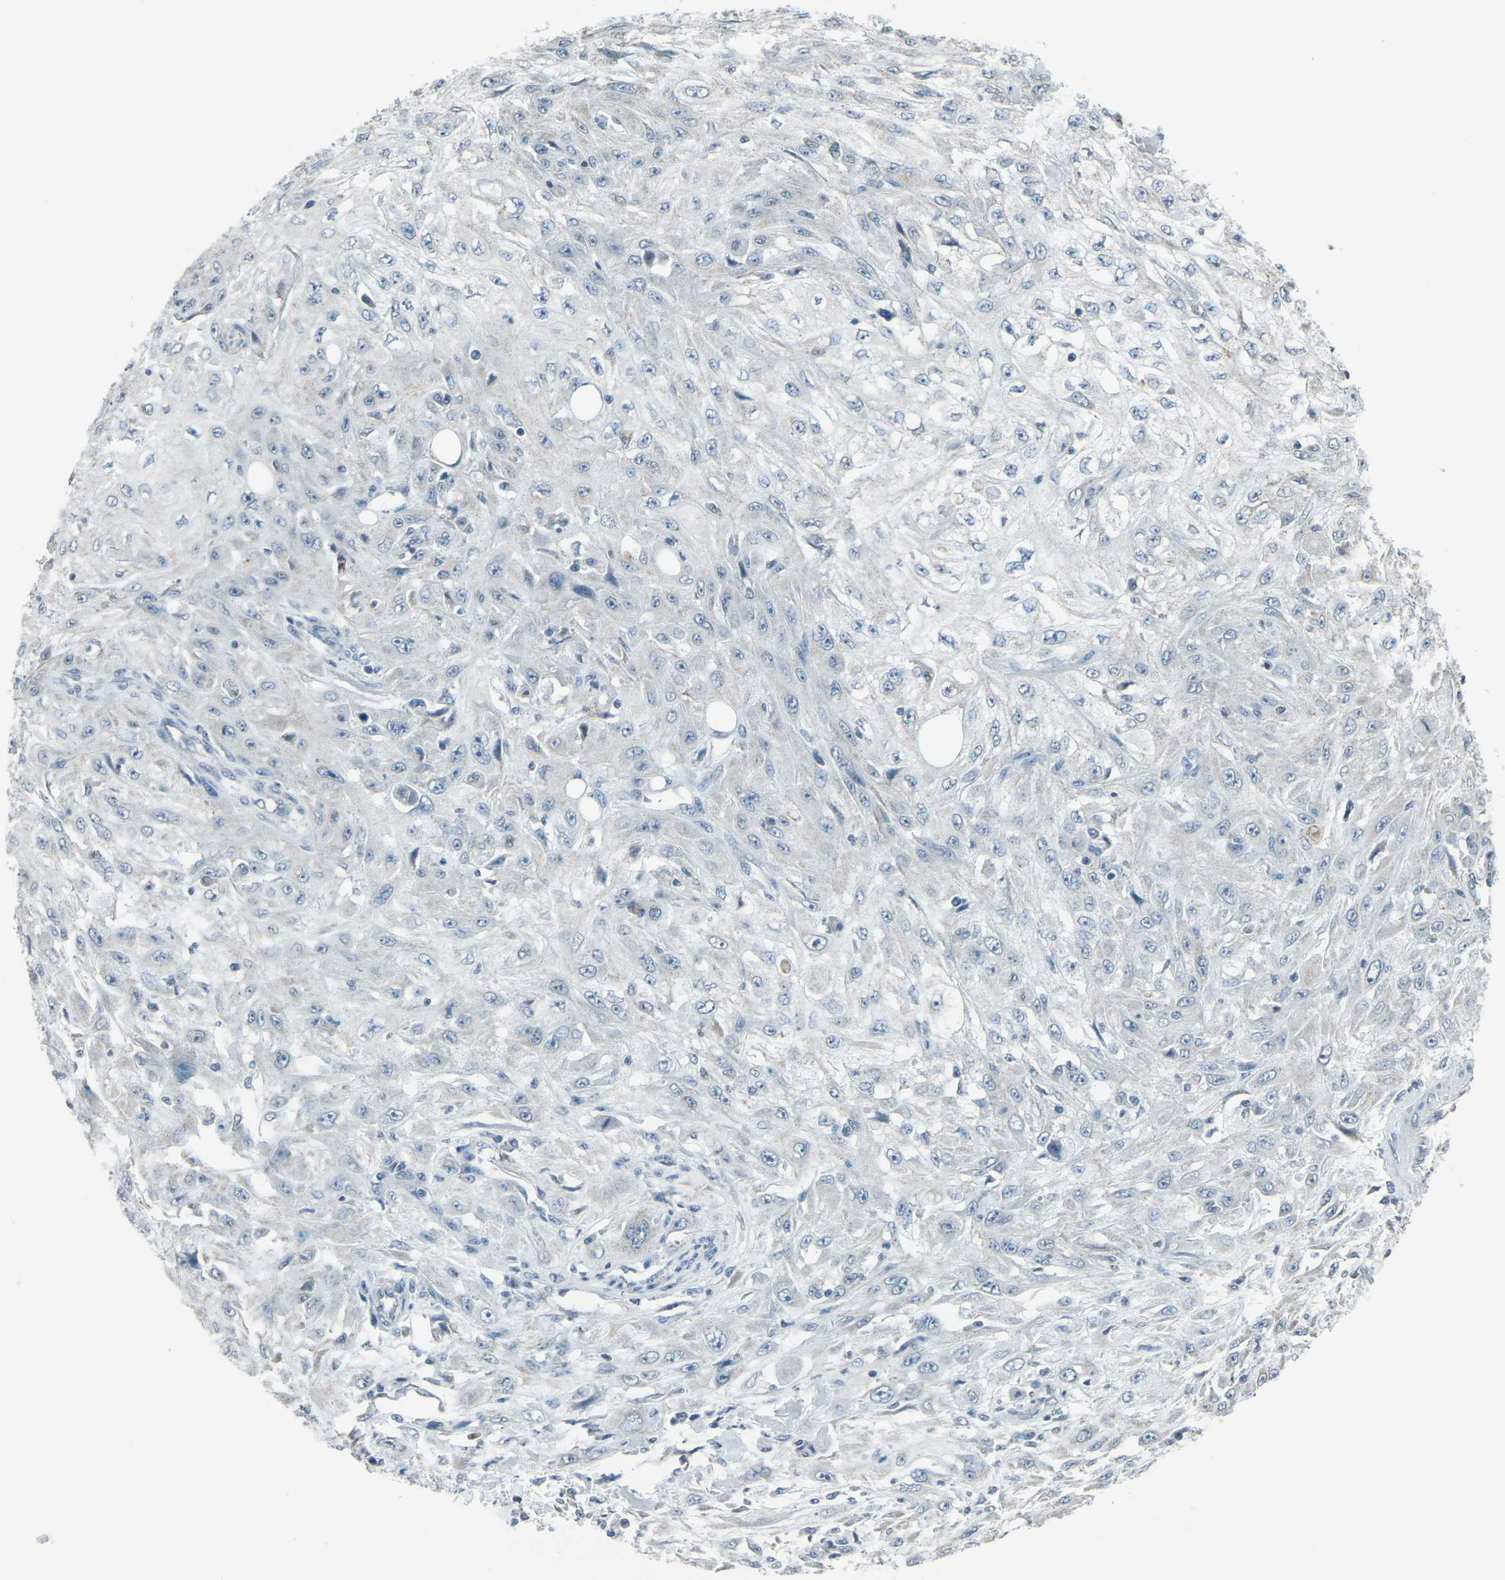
{"staining": {"intensity": "negative", "quantity": "none", "location": "none"}, "tissue": "skin cancer", "cell_type": "Tumor cells", "image_type": "cancer", "snomed": [{"axis": "morphology", "description": "Squamous cell carcinoma, NOS"}, {"axis": "topography", "description": "Skin"}], "caption": "This is an IHC photomicrograph of skin cancer. There is no positivity in tumor cells.", "gene": "H2BC1", "patient": {"sex": "male", "age": 75}}